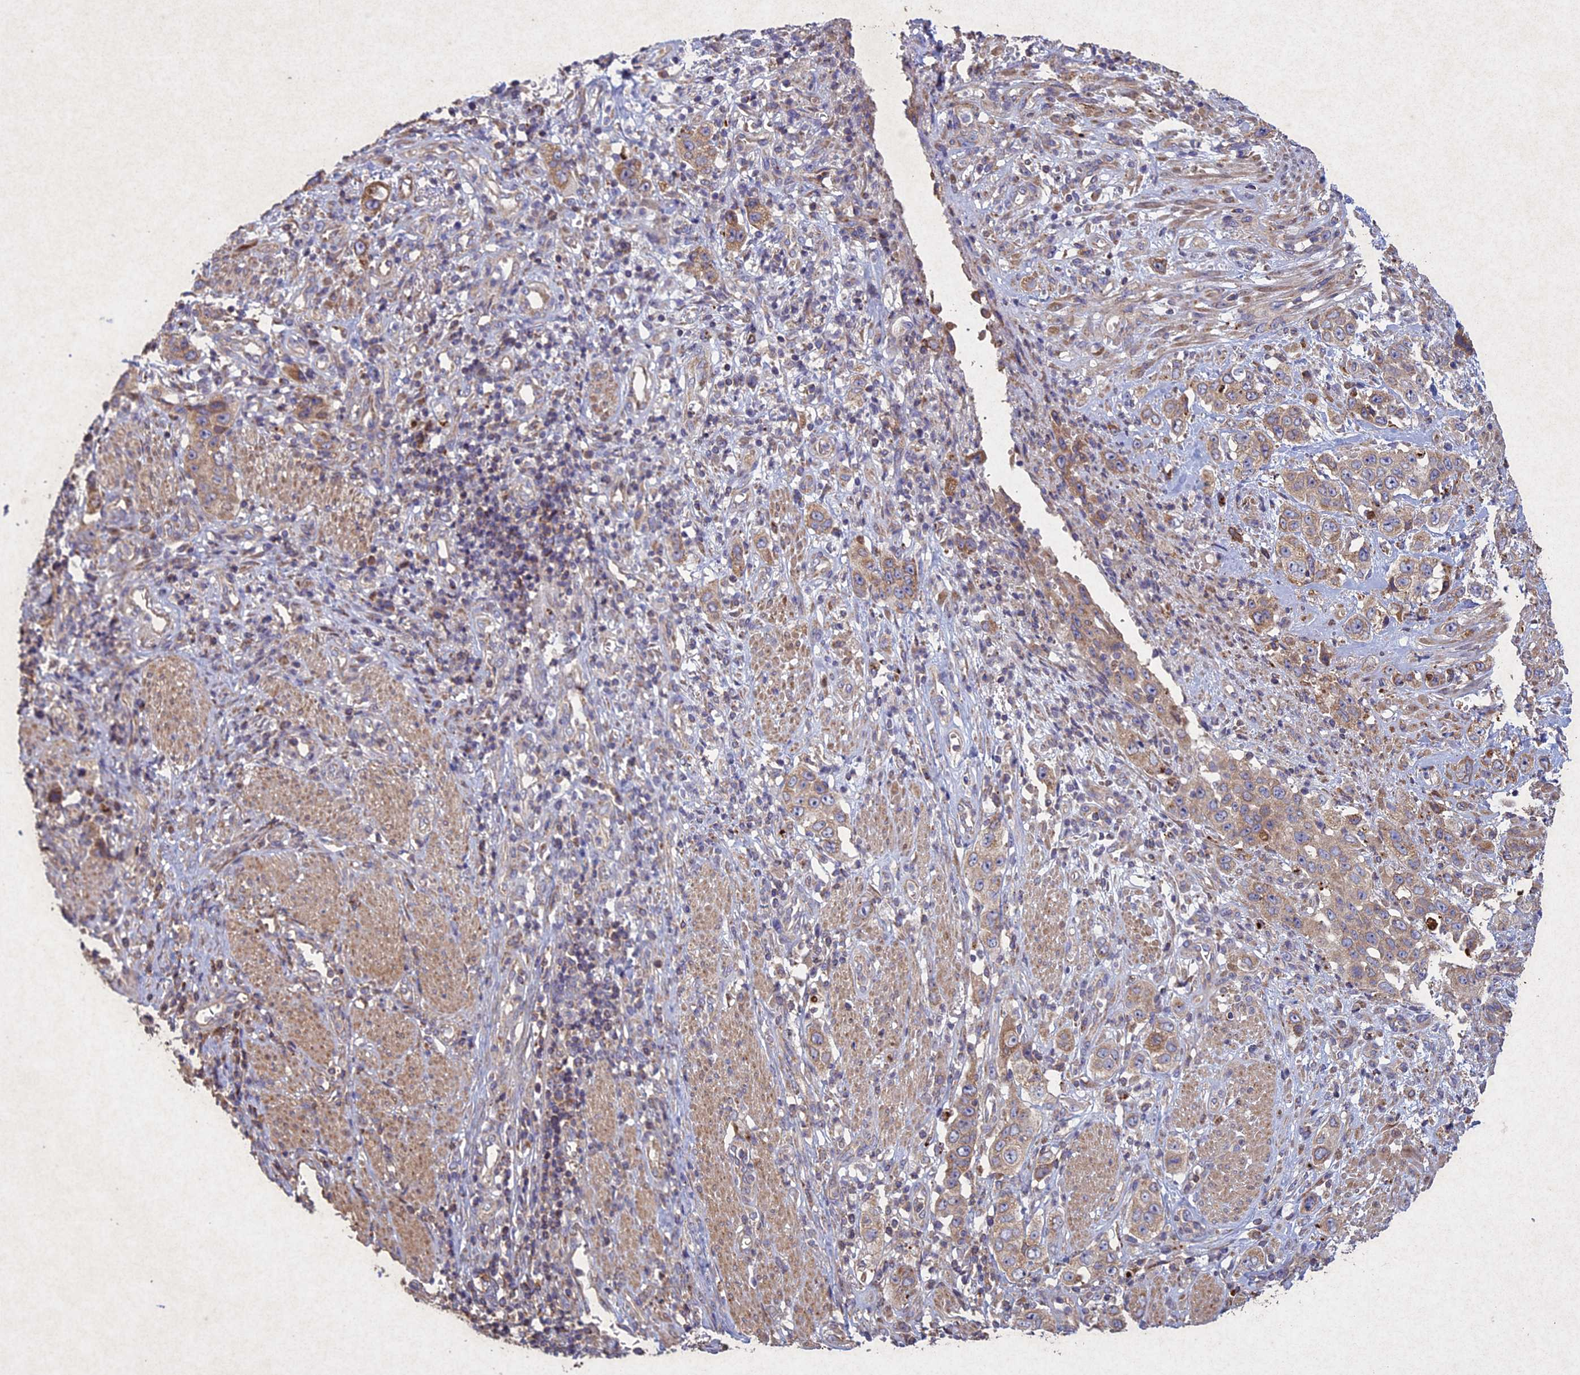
{"staining": {"intensity": "weak", "quantity": "25%-75%", "location": "cytoplasmic/membranous"}, "tissue": "stomach cancer", "cell_type": "Tumor cells", "image_type": "cancer", "snomed": [{"axis": "morphology", "description": "Adenocarcinoma, NOS"}, {"axis": "topography", "description": "Stomach, upper"}], "caption": "Immunohistochemistry histopathology image of neoplastic tissue: adenocarcinoma (stomach) stained using immunohistochemistry displays low levels of weak protein expression localized specifically in the cytoplasmic/membranous of tumor cells, appearing as a cytoplasmic/membranous brown color.", "gene": "CIAO2B", "patient": {"sex": "male", "age": 62}}